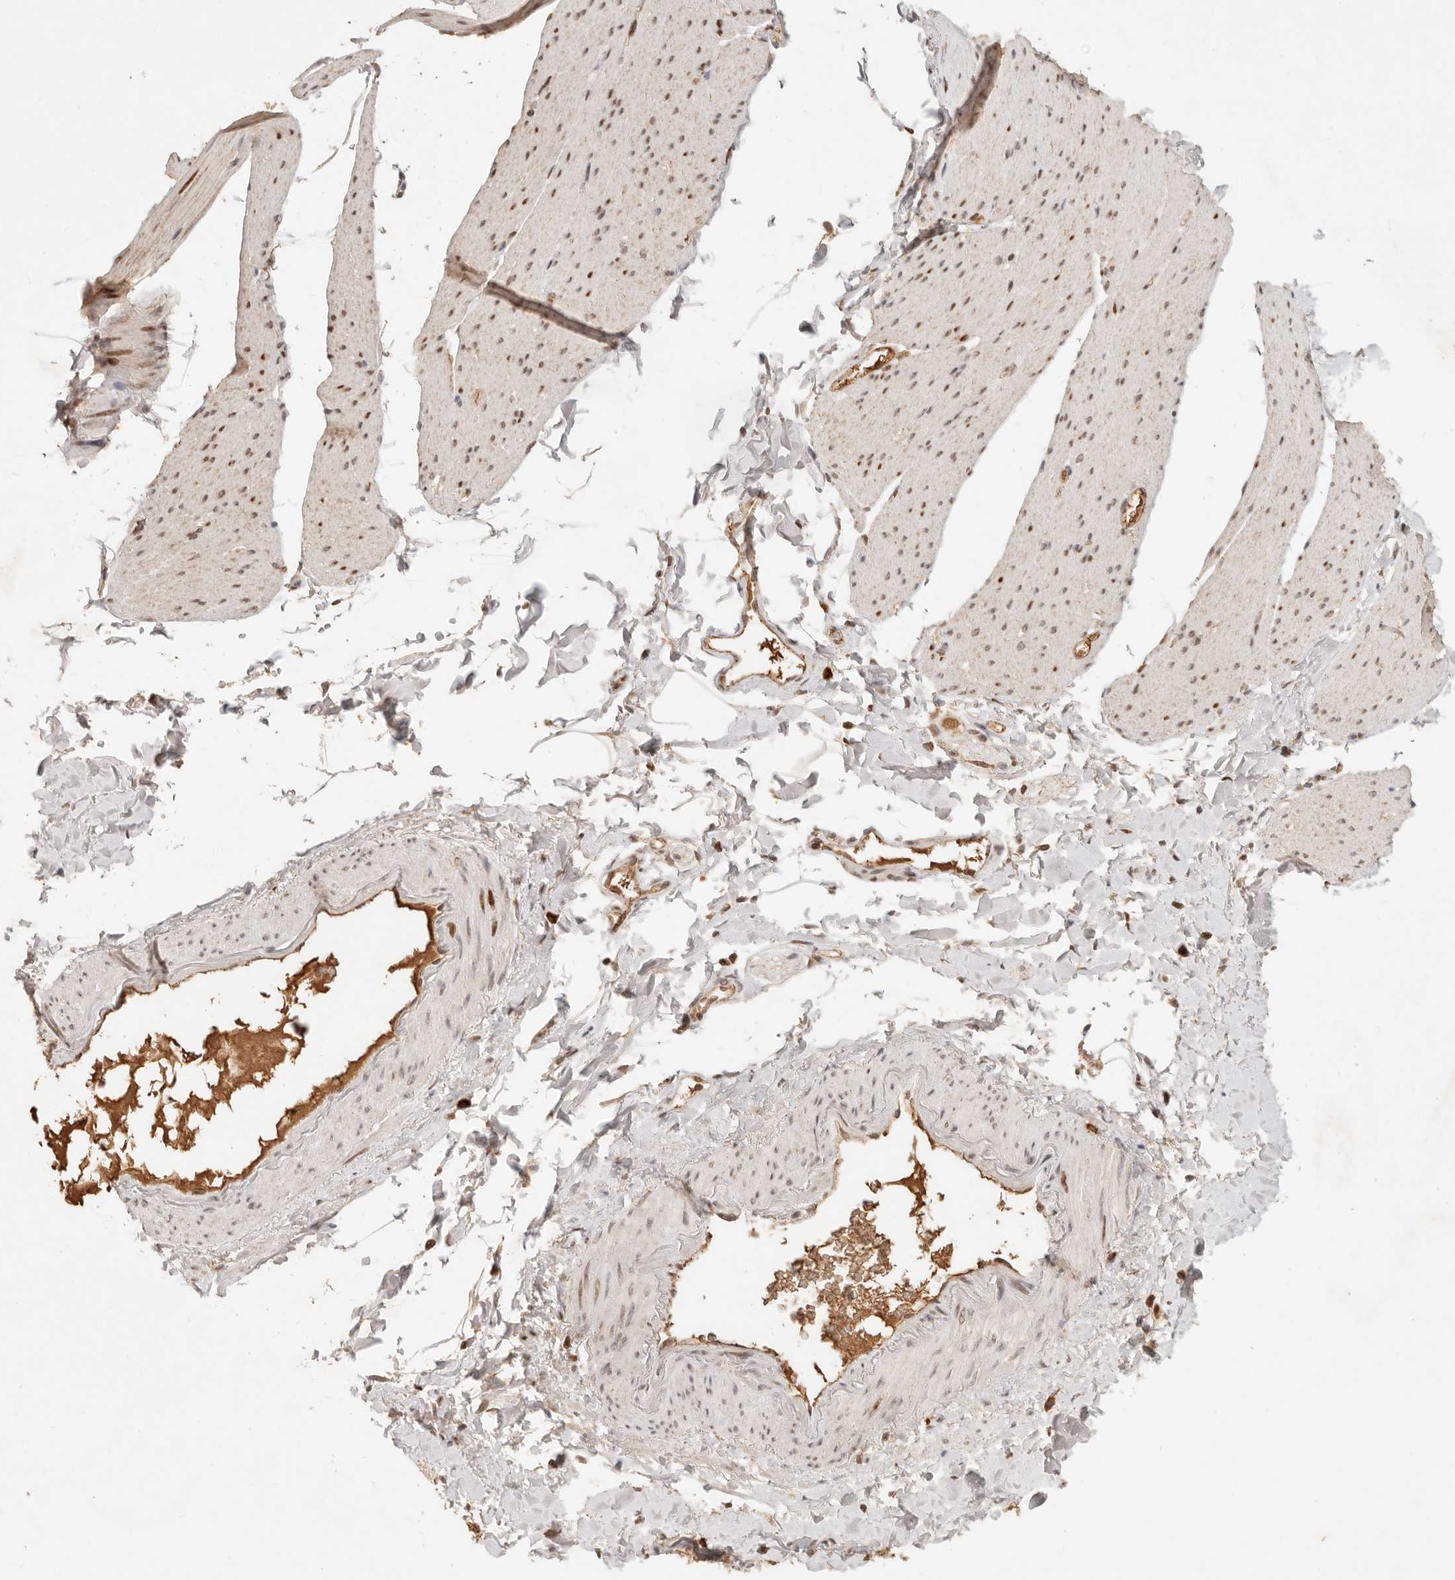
{"staining": {"intensity": "moderate", "quantity": "<25%", "location": "nuclear"}, "tissue": "smooth muscle", "cell_type": "Smooth muscle cells", "image_type": "normal", "snomed": [{"axis": "morphology", "description": "Normal tissue, NOS"}, {"axis": "topography", "description": "Smooth muscle"}, {"axis": "topography", "description": "Small intestine"}], "caption": "DAB (3,3'-diaminobenzidine) immunohistochemical staining of normal smooth muscle displays moderate nuclear protein positivity in approximately <25% of smooth muscle cells. (DAB IHC with brightfield microscopy, high magnification).", "gene": "NPAS2", "patient": {"sex": "female", "age": 84}}